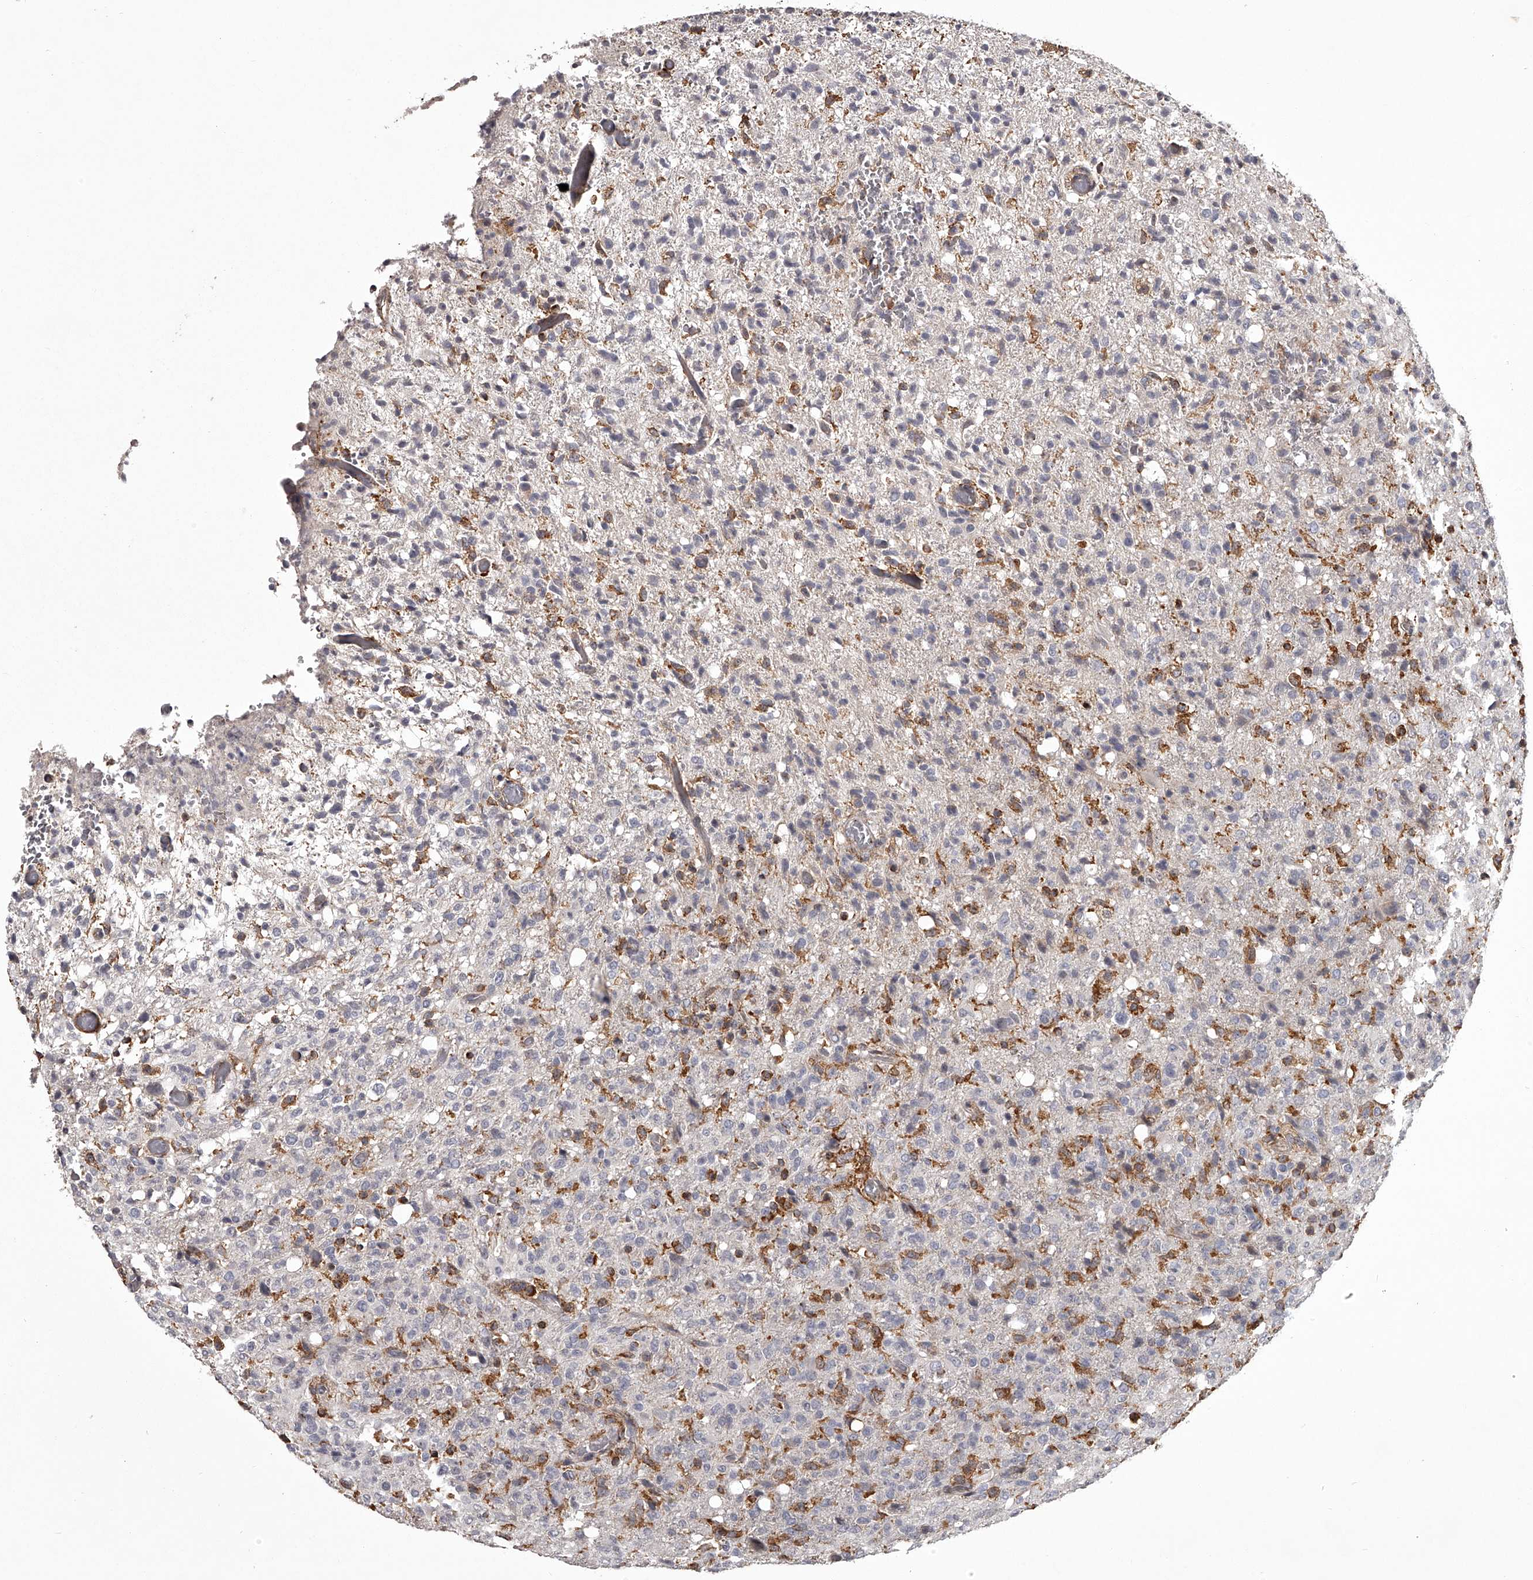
{"staining": {"intensity": "moderate", "quantity": "<25%", "location": "cytoplasmic/membranous"}, "tissue": "glioma", "cell_type": "Tumor cells", "image_type": "cancer", "snomed": [{"axis": "morphology", "description": "Glioma, malignant, High grade"}, {"axis": "topography", "description": "Brain"}], "caption": "IHC of glioma displays low levels of moderate cytoplasmic/membranous staining in about <25% of tumor cells.", "gene": "RRP36", "patient": {"sex": "female", "age": 57}}